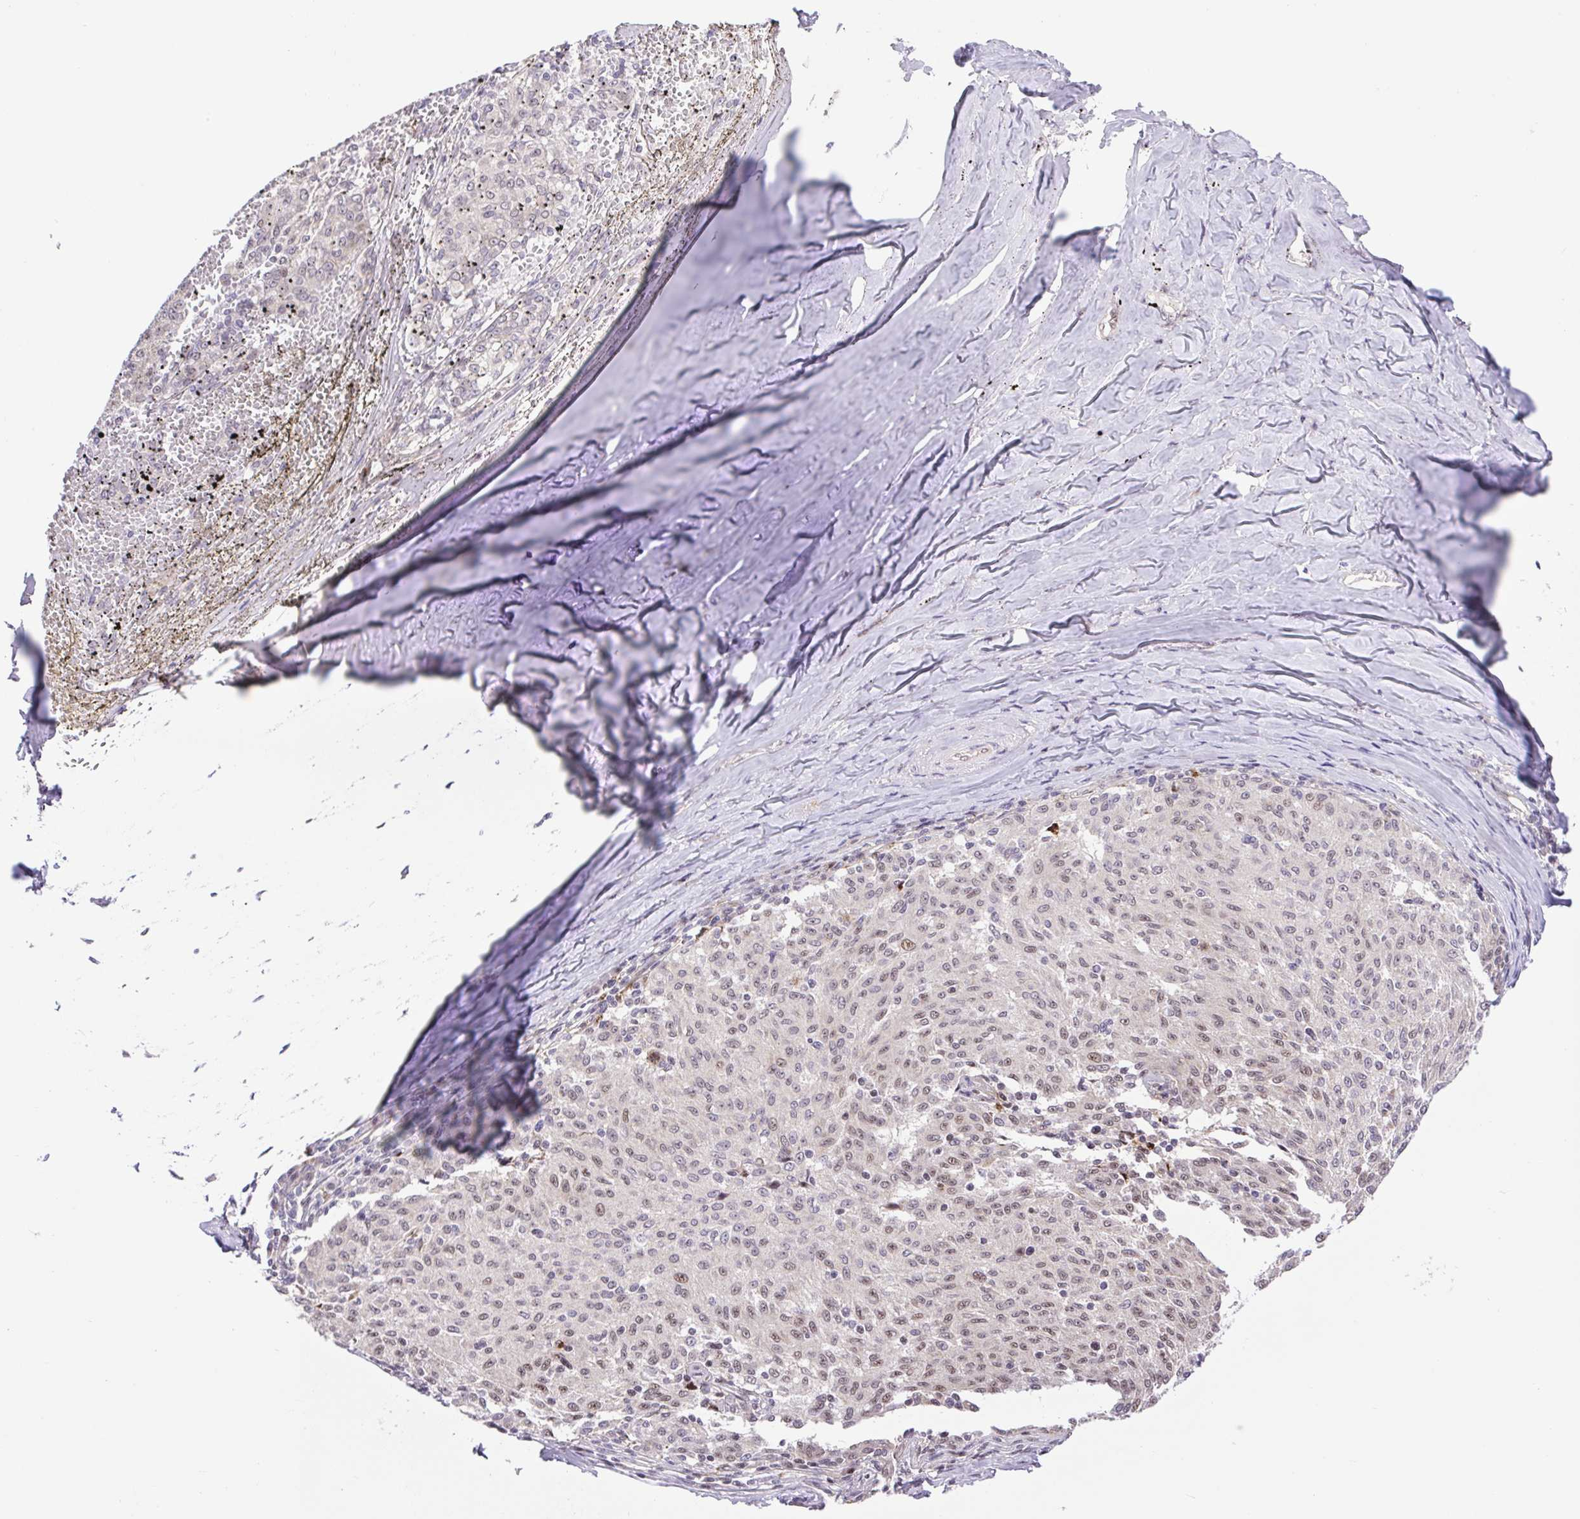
{"staining": {"intensity": "weak", "quantity": "25%-75%", "location": "nuclear"}, "tissue": "melanoma", "cell_type": "Tumor cells", "image_type": "cancer", "snomed": [{"axis": "morphology", "description": "Malignant melanoma, NOS"}, {"axis": "topography", "description": "Skin"}], "caption": "Immunohistochemical staining of malignant melanoma demonstrates low levels of weak nuclear protein positivity in about 25%-75% of tumor cells. (IHC, brightfield microscopy, high magnification).", "gene": "ERG", "patient": {"sex": "female", "age": 72}}